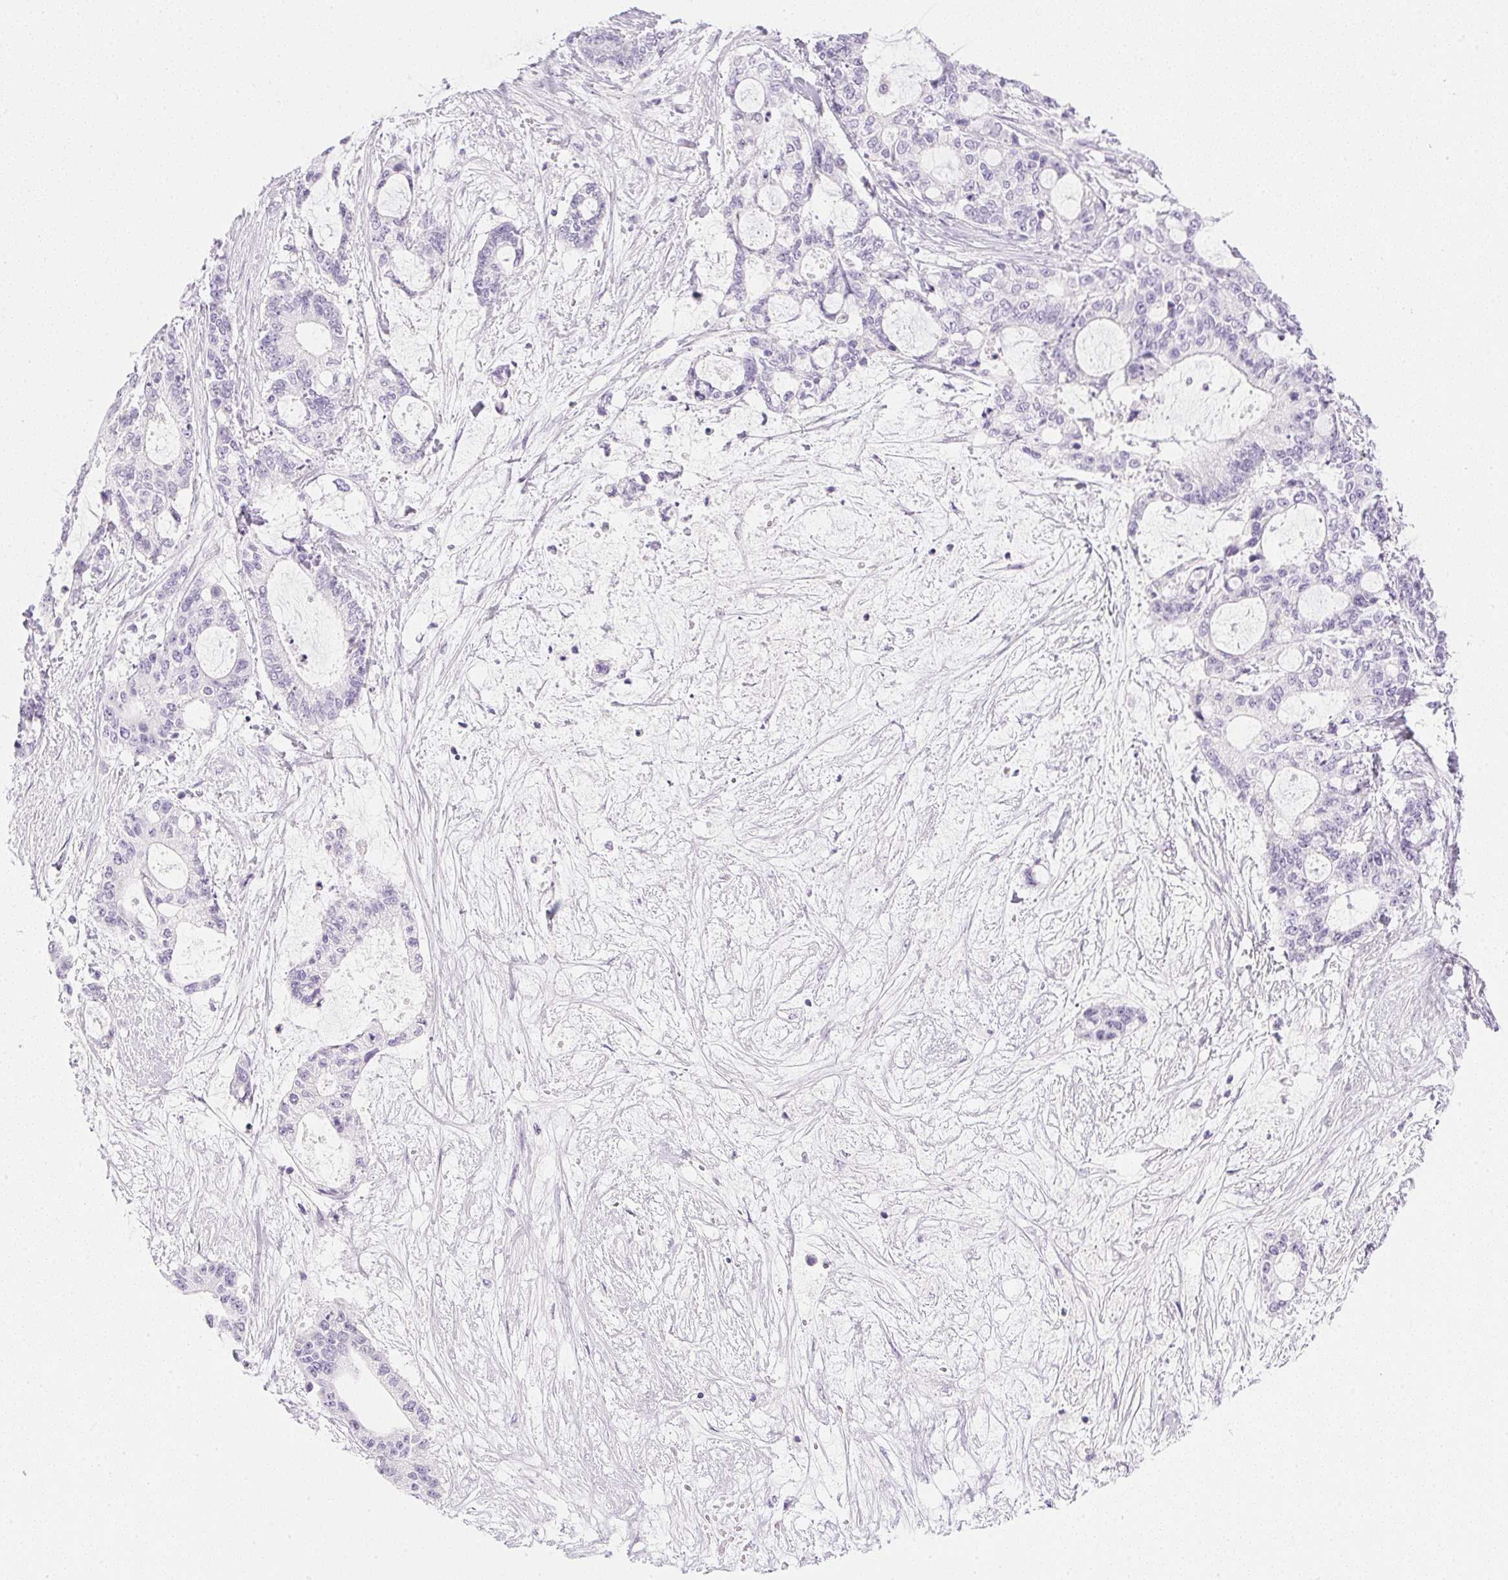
{"staining": {"intensity": "negative", "quantity": "none", "location": "none"}, "tissue": "liver cancer", "cell_type": "Tumor cells", "image_type": "cancer", "snomed": [{"axis": "morphology", "description": "Normal tissue, NOS"}, {"axis": "morphology", "description": "Cholangiocarcinoma"}, {"axis": "topography", "description": "Liver"}, {"axis": "topography", "description": "Peripheral nerve tissue"}], "caption": "Tumor cells are negative for brown protein staining in liver cholangiocarcinoma.", "gene": "CPB1", "patient": {"sex": "female", "age": 73}}